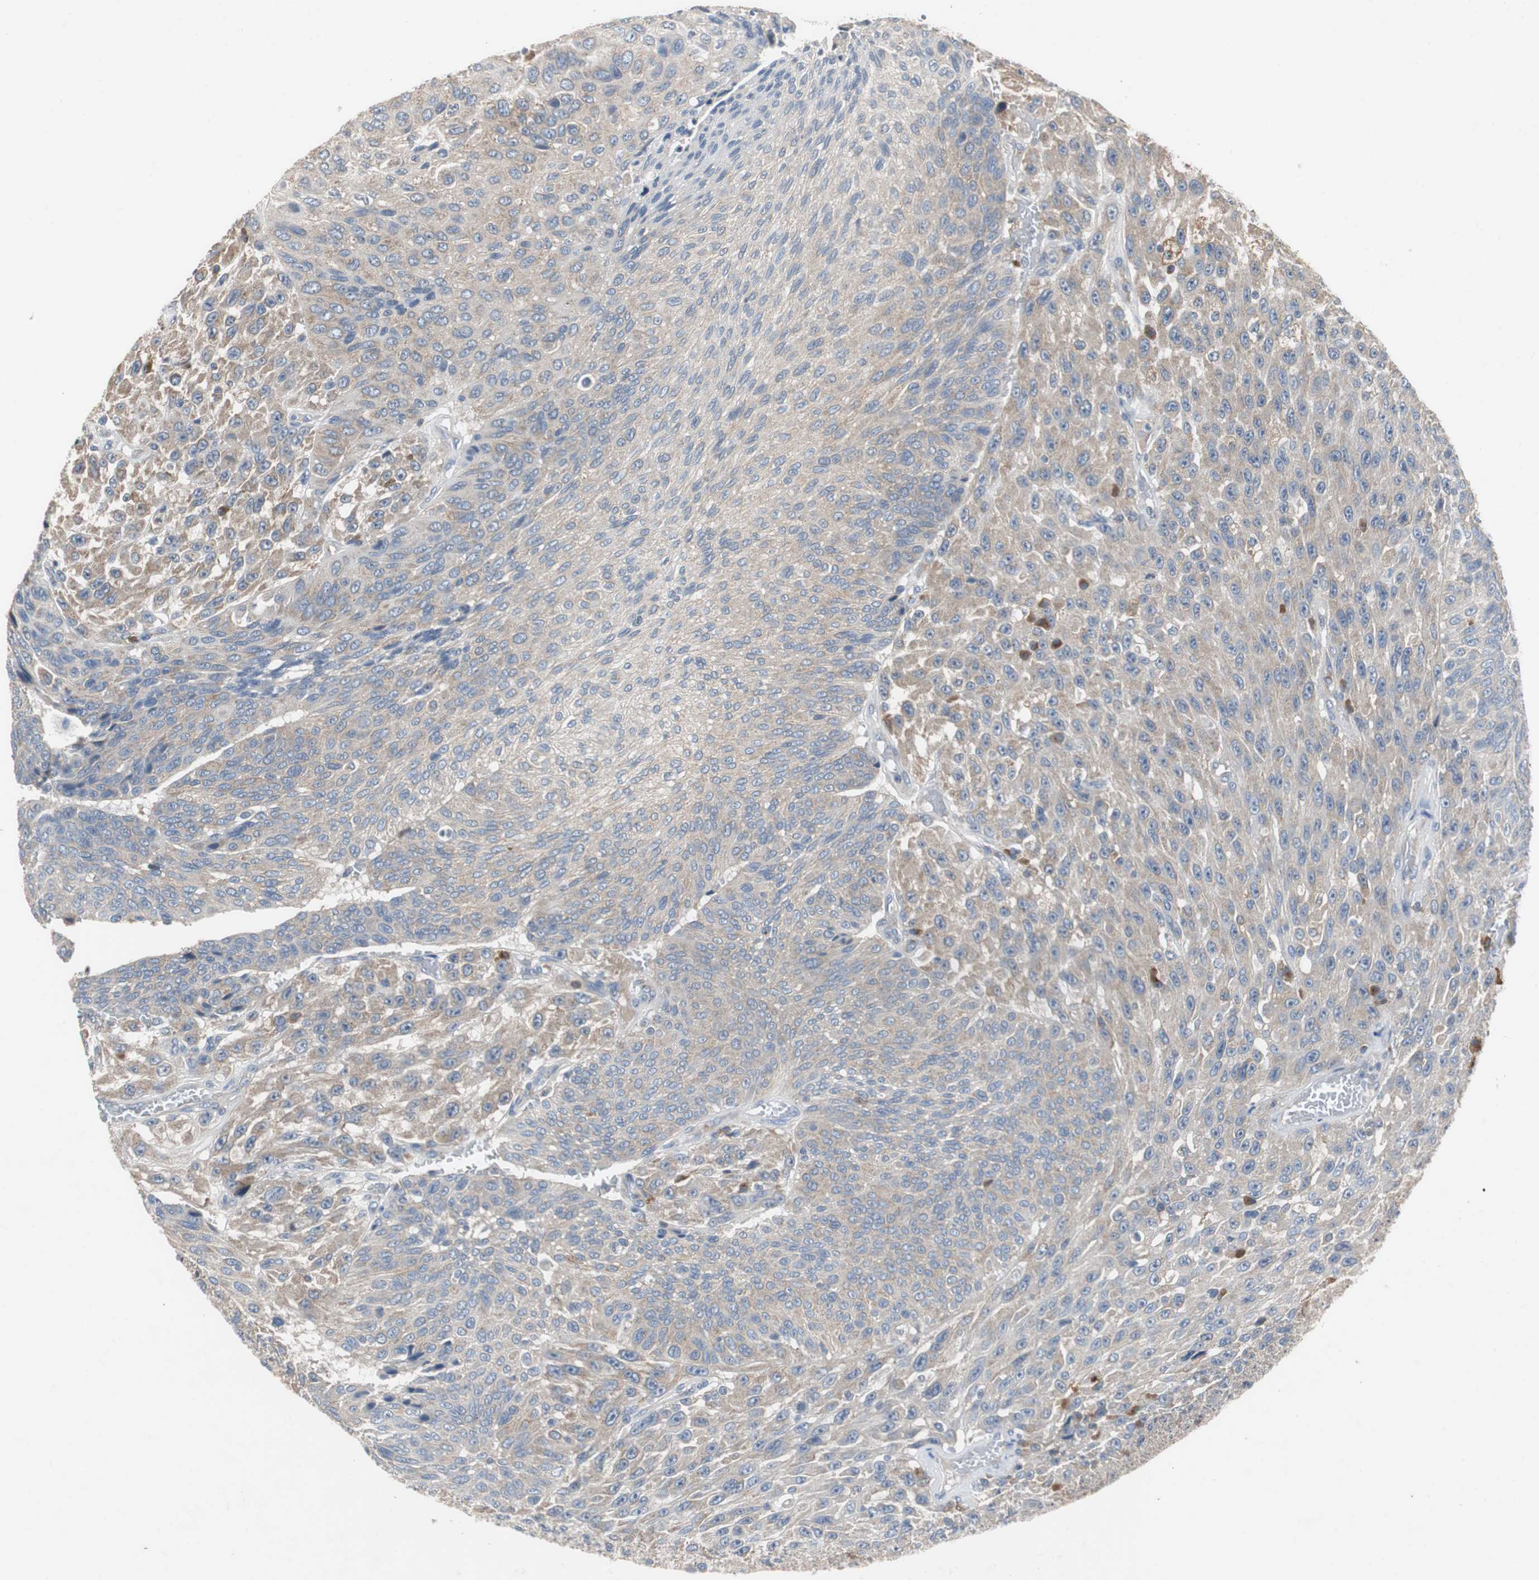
{"staining": {"intensity": "weak", "quantity": ">75%", "location": "cytoplasmic/membranous"}, "tissue": "urothelial cancer", "cell_type": "Tumor cells", "image_type": "cancer", "snomed": [{"axis": "morphology", "description": "Urothelial carcinoma, High grade"}, {"axis": "topography", "description": "Urinary bladder"}], "caption": "The photomicrograph displays immunohistochemical staining of high-grade urothelial carcinoma. There is weak cytoplasmic/membranous staining is seen in about >75% of tumor cells. (brown staining indicates protein expression, while blue staining denotes nuclei).", "gene": "CALB2", "patient": {"sex": "male", "age": 66}}